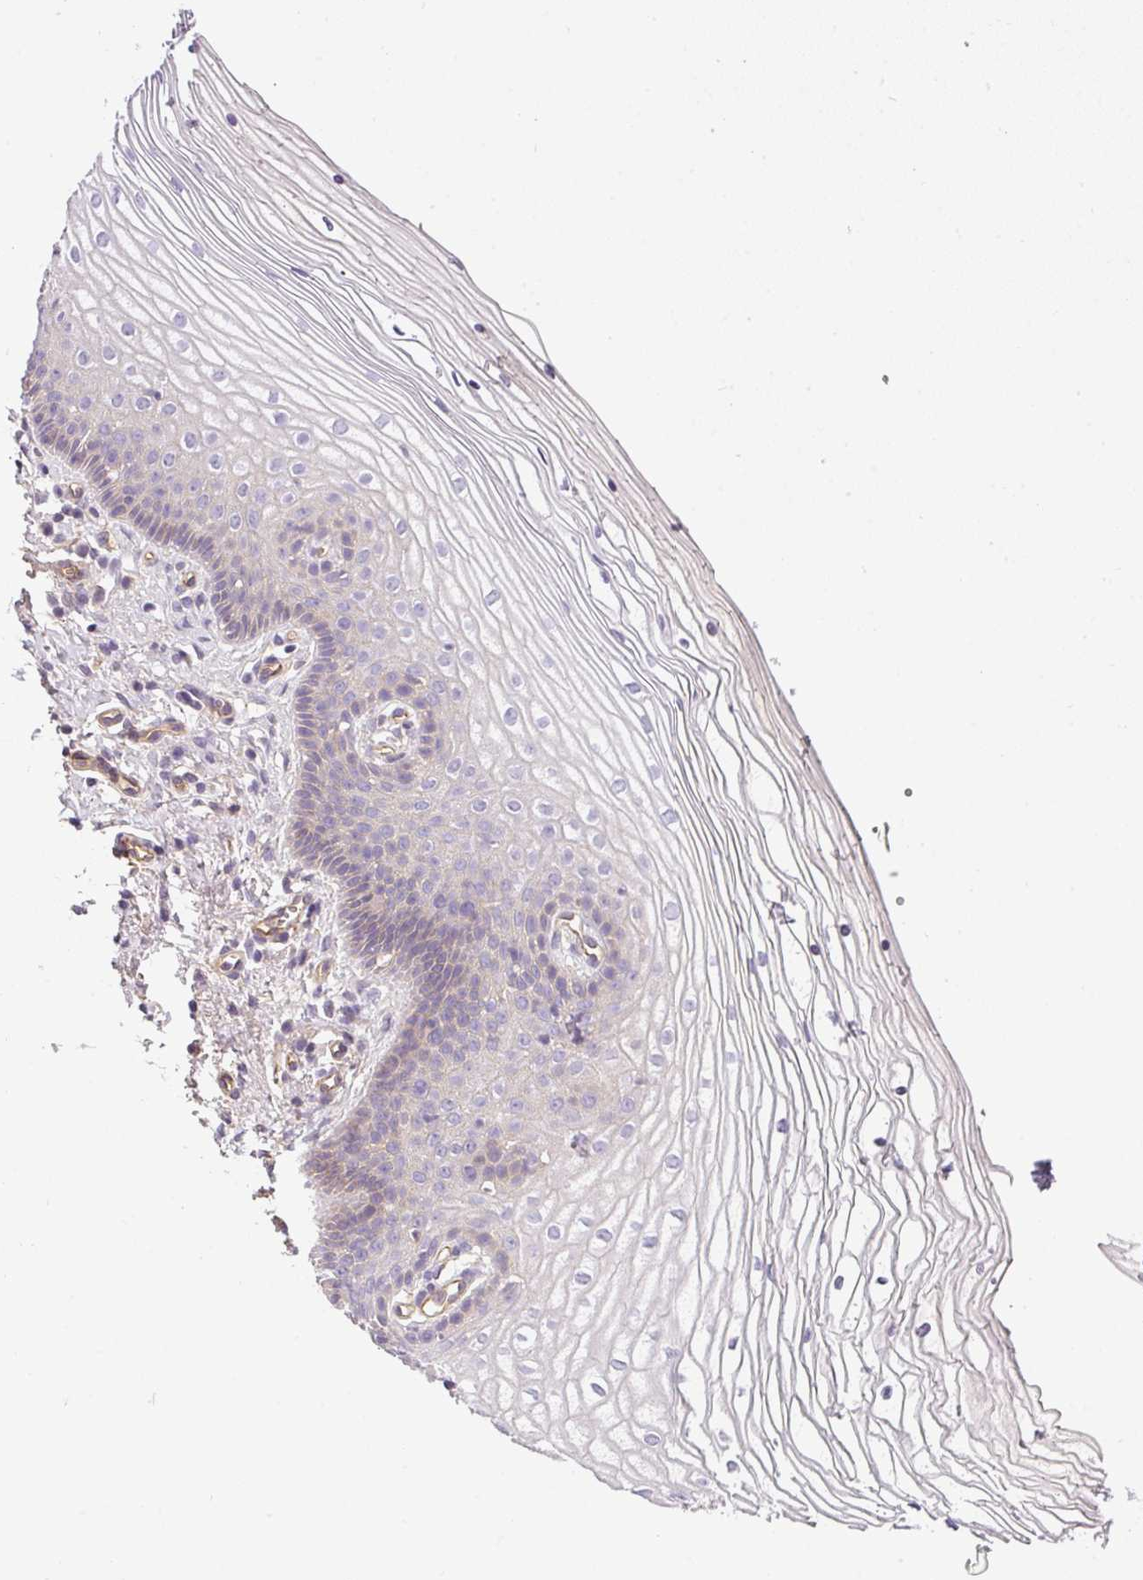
{"staining": {"intensity": "negative", "quantity": "none", "location": "none"}, "tissue": "vagina", "cell_type": "Squamous epithelial cells", "image_type": "normal", "snomed": [{"axis": "morphology", "description": "Normal tissue, NOS"}, {"axis": "topography", "description": "Vagina"}], "caption": "IHC of unremarkable vagina shows no staining in squamous epithelial cells.", "gene": "OR11H4", "patient": {"sex": "female", "age": 56}}